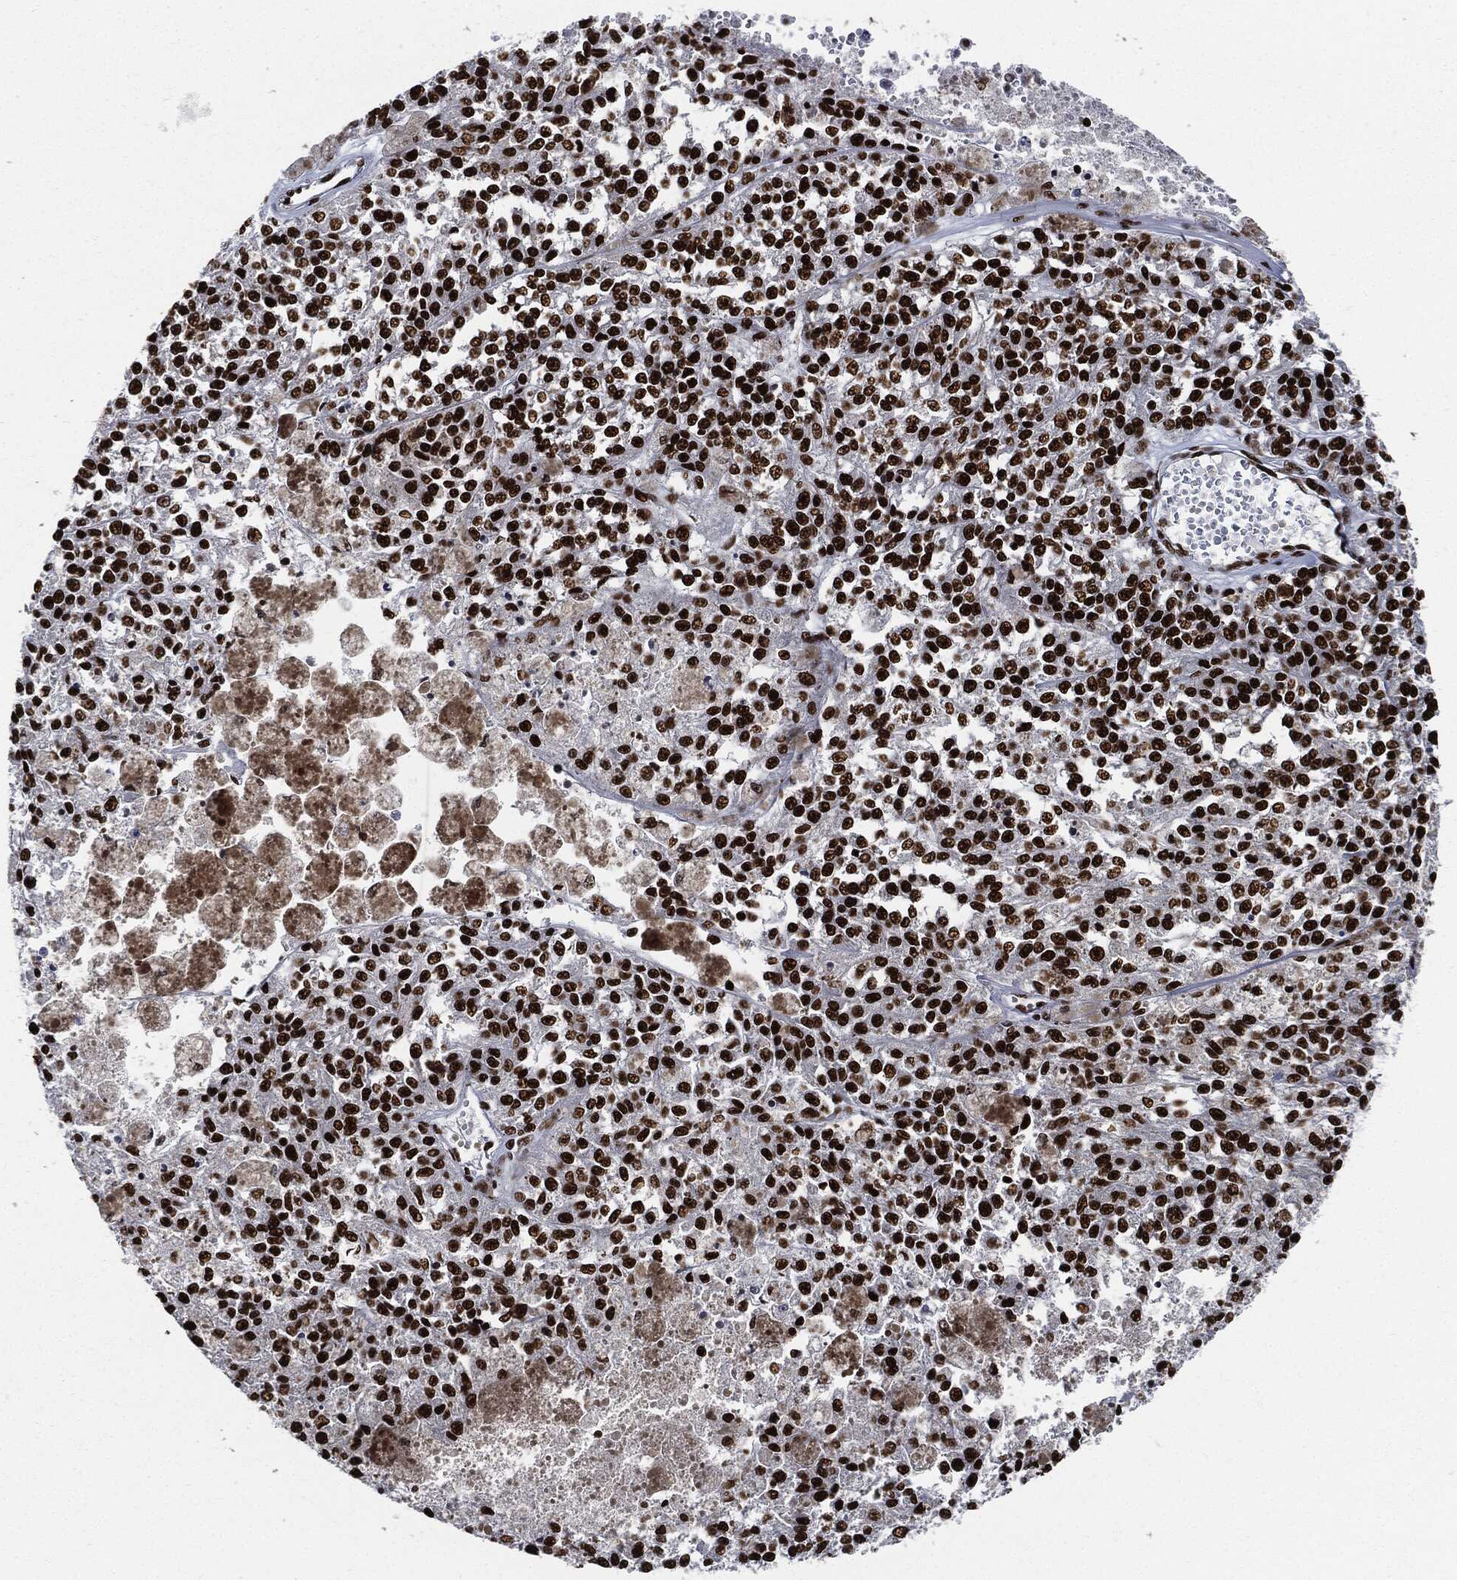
{"staining": {"intensity": "strong", "quantity": ">75%", "location": "nuclear"}, "tissue": "melanoma", "cell_type": "Tumor cells", "image_type": "cancer", "snomed": [{"axis": "morphology", "description": "Malignant melanoma, Metastatic site"}, {"axis": "topography", "description": "Lymph node"}], "caption": "Human malignant melanoma (metastatic site) stained with a brown dye displays strong nuclear positive staining in about >75% of tumor cells.", "gene": "RECQL", "patient": {"sex": "female", "age": 64}}